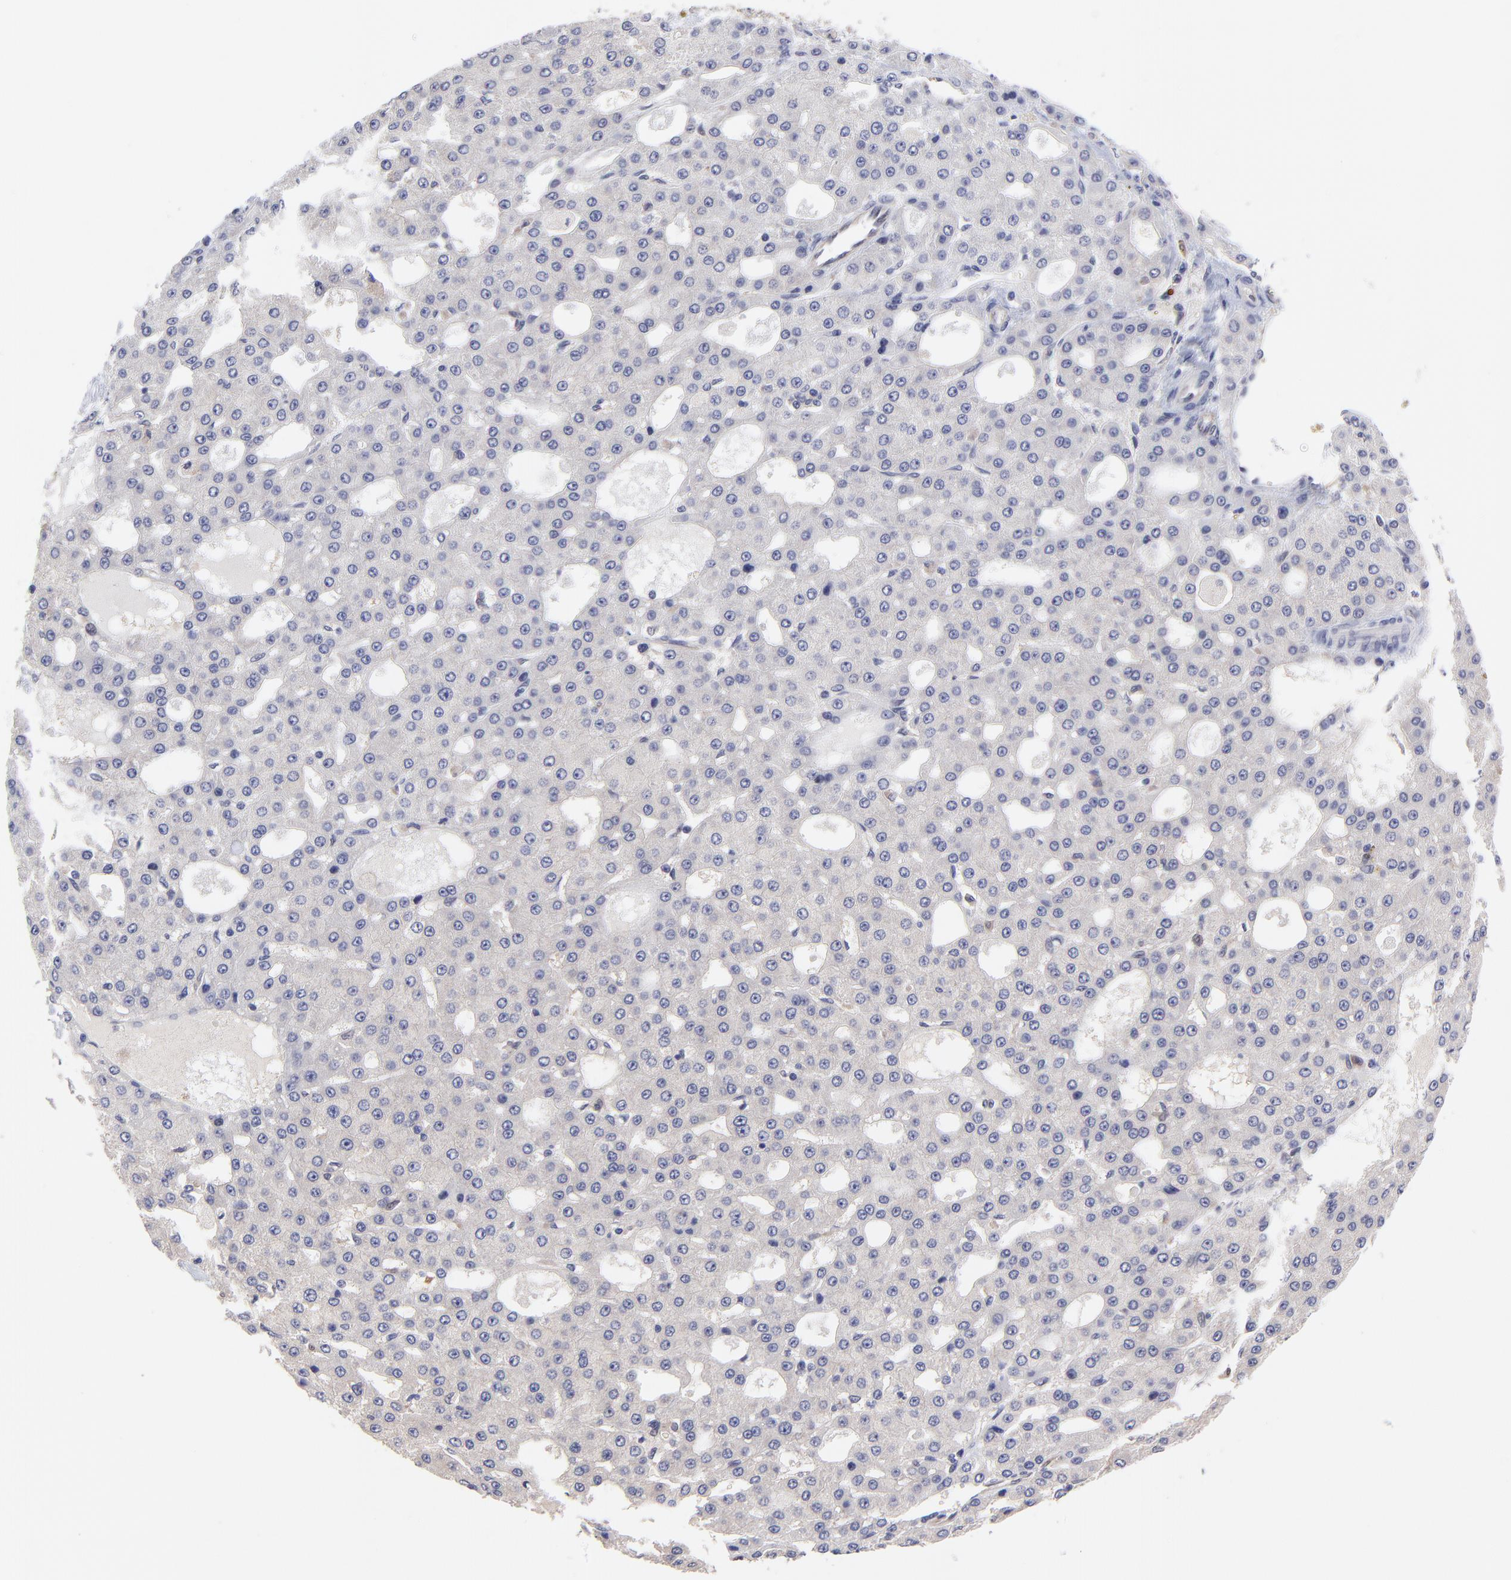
{"staining": {"intensity": "negative", "quantity": "none", "location": "none"}, "tissue": "liver cancer", "cell_type": "Tumor cells", "image_type": "cancer", "snomed": [{"axis": "morphology", "description": "Carcinoma, Hepatocellular, NOS"}, {"axis": "topography", "description": "Liver"}], "caption": "Liver cancer stained for a protein using immunohistochemistry reveals no expression tumor cells.", "gene": "ZNF747", "patient": {"sex": "male", "age": 47}}